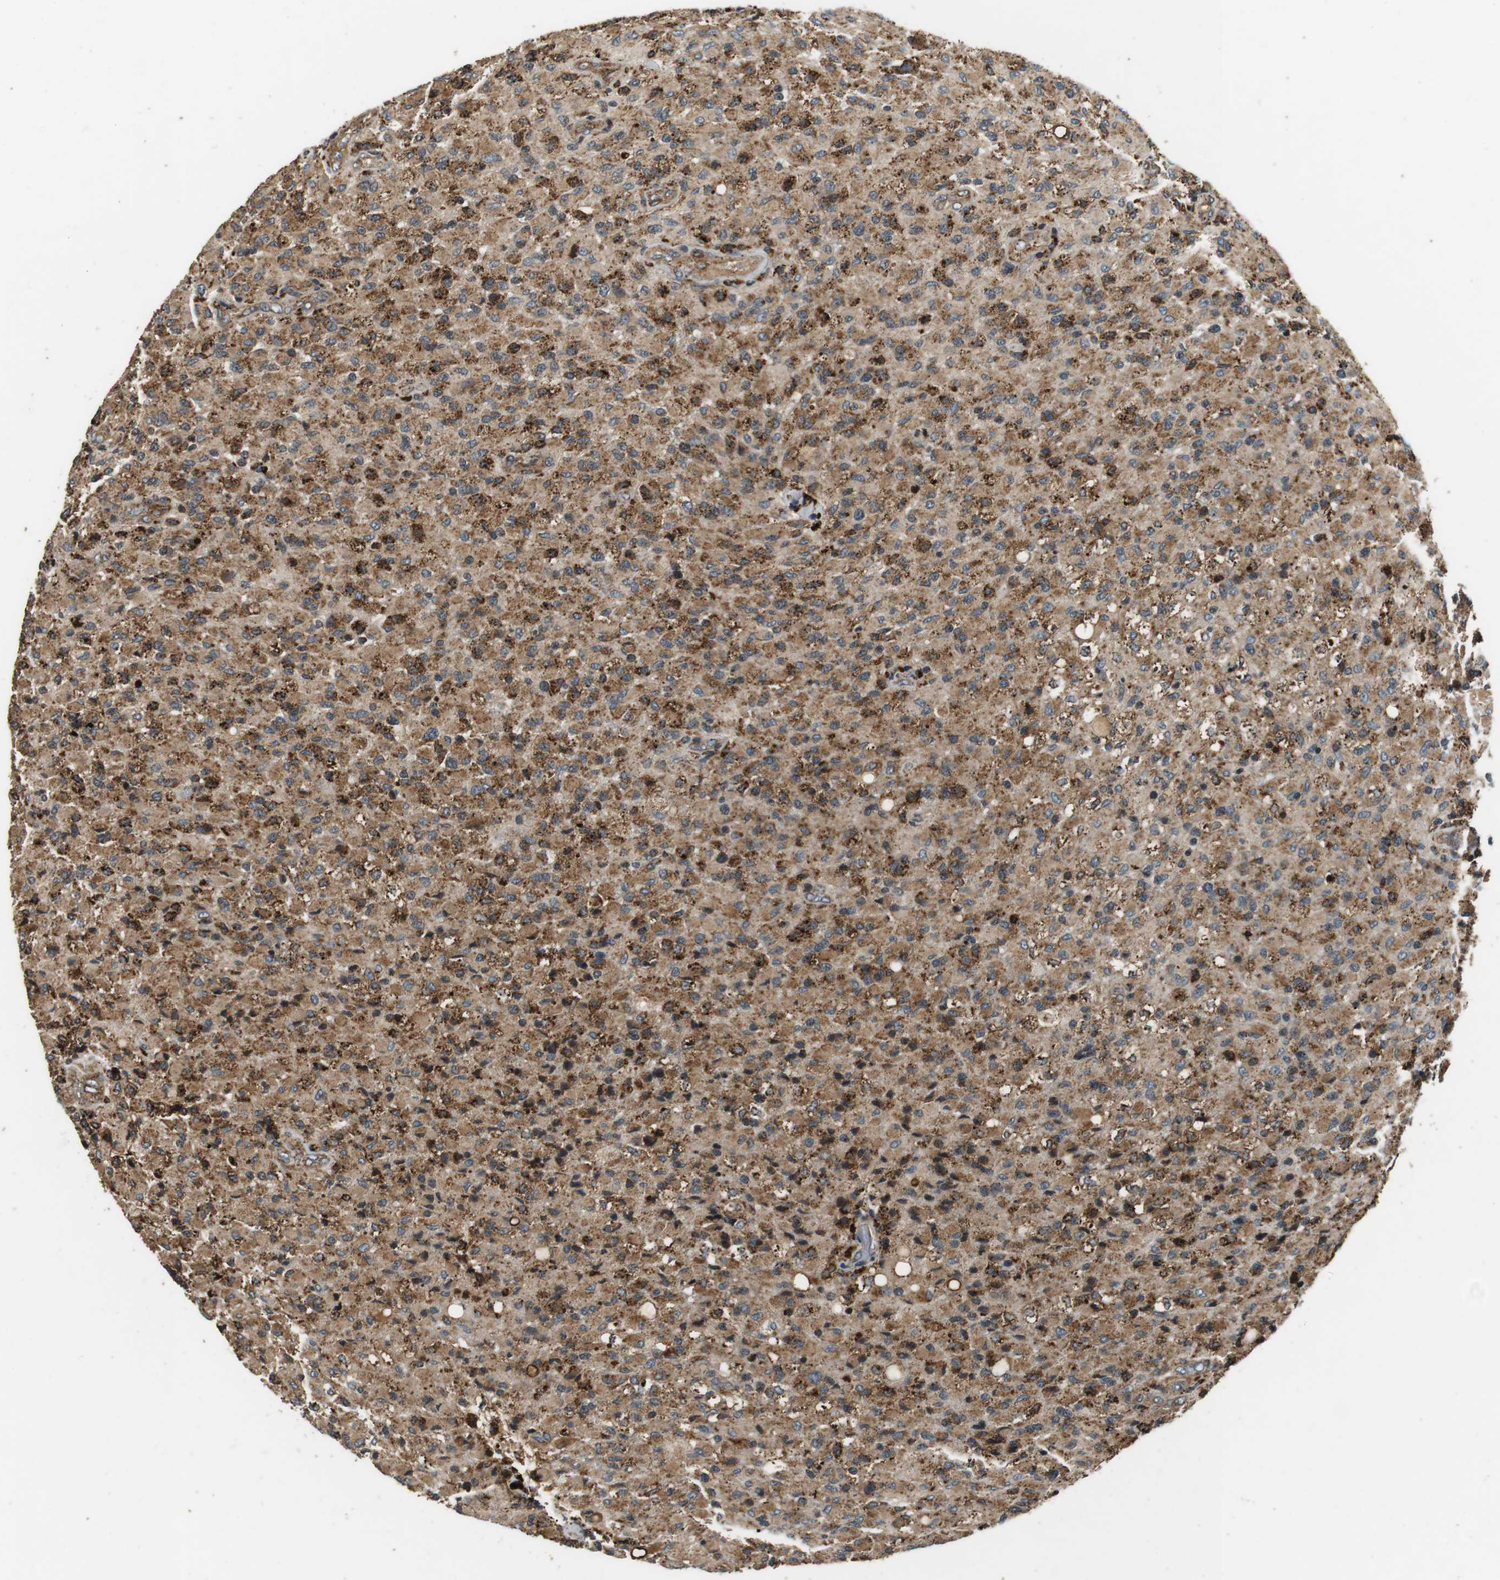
{"staining": {"intensity": "moderate", "quantity": ">75%", "location": "cytoplasmic/membranous"}, "tissue": "glioma", "cell_type": "Tumor cells", "image_type": "cancer", "snomed": [{"axis": "morphology", "description": "Glioma, malignant, High grade"}, {"axis": "topography", "description": "Brain"}], "caption": "An immunohistochemistry (IHC) micrograph of tumor tissue is shown. Protein staining in brown shows moderate cytoplasmic/membranous positivity in malignant glioma (high-grade) within tumor cells.", "gene": "TXNRD1", "patient": {"sex": "male", "age": 71}}